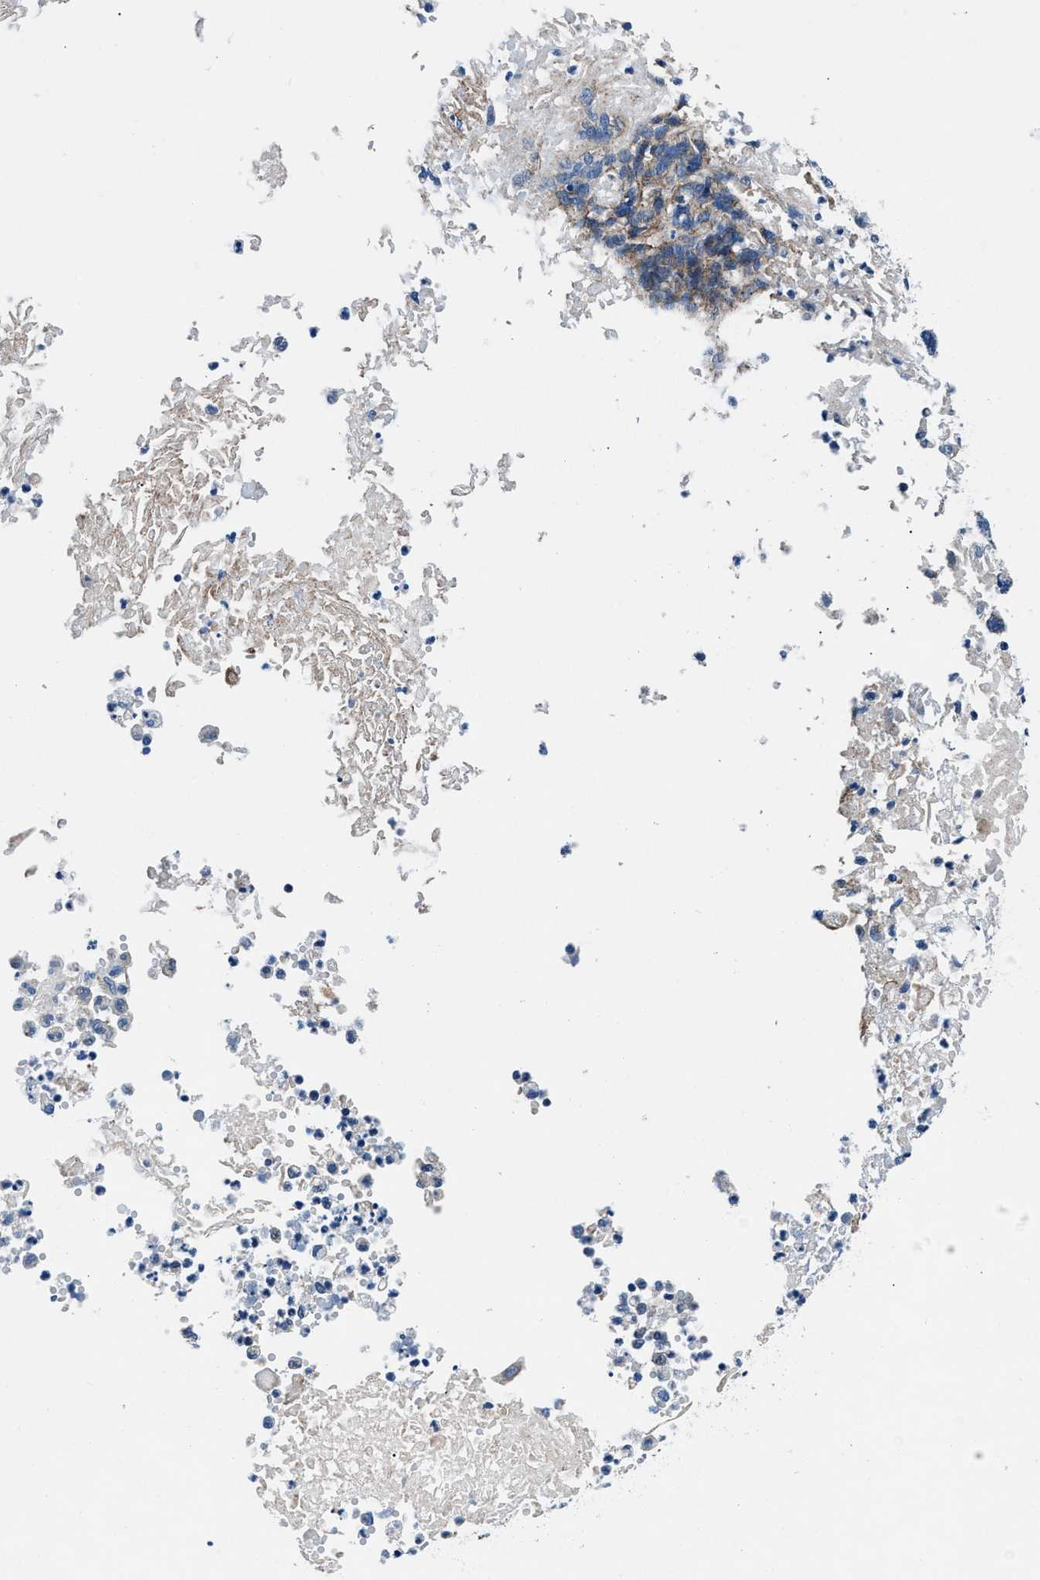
{"staining": {"intensity": "moderate", "quantity": "25%-75%", "location": "cytoplasmic/membranous"}, "tissue": "skin cancer", "cell_type": "Tumor cells", "image_type": "cancer", "snomed": [{"axis": "morphology", "description": "Normal tissue, NOS"}, {"axis": "morphology", "description": "Basal cell carcinoma"}, {"axis": "topography", "description": "Skin"}], "caption": "Immunohistochemical staining of basal cell carcinoma (skin) displays moderate cytoplasmic/membranous protein expression in about 25%-75% of tumor cells.", "gene": "DAG1", "patient": {"sex": "male", "age": 87}}